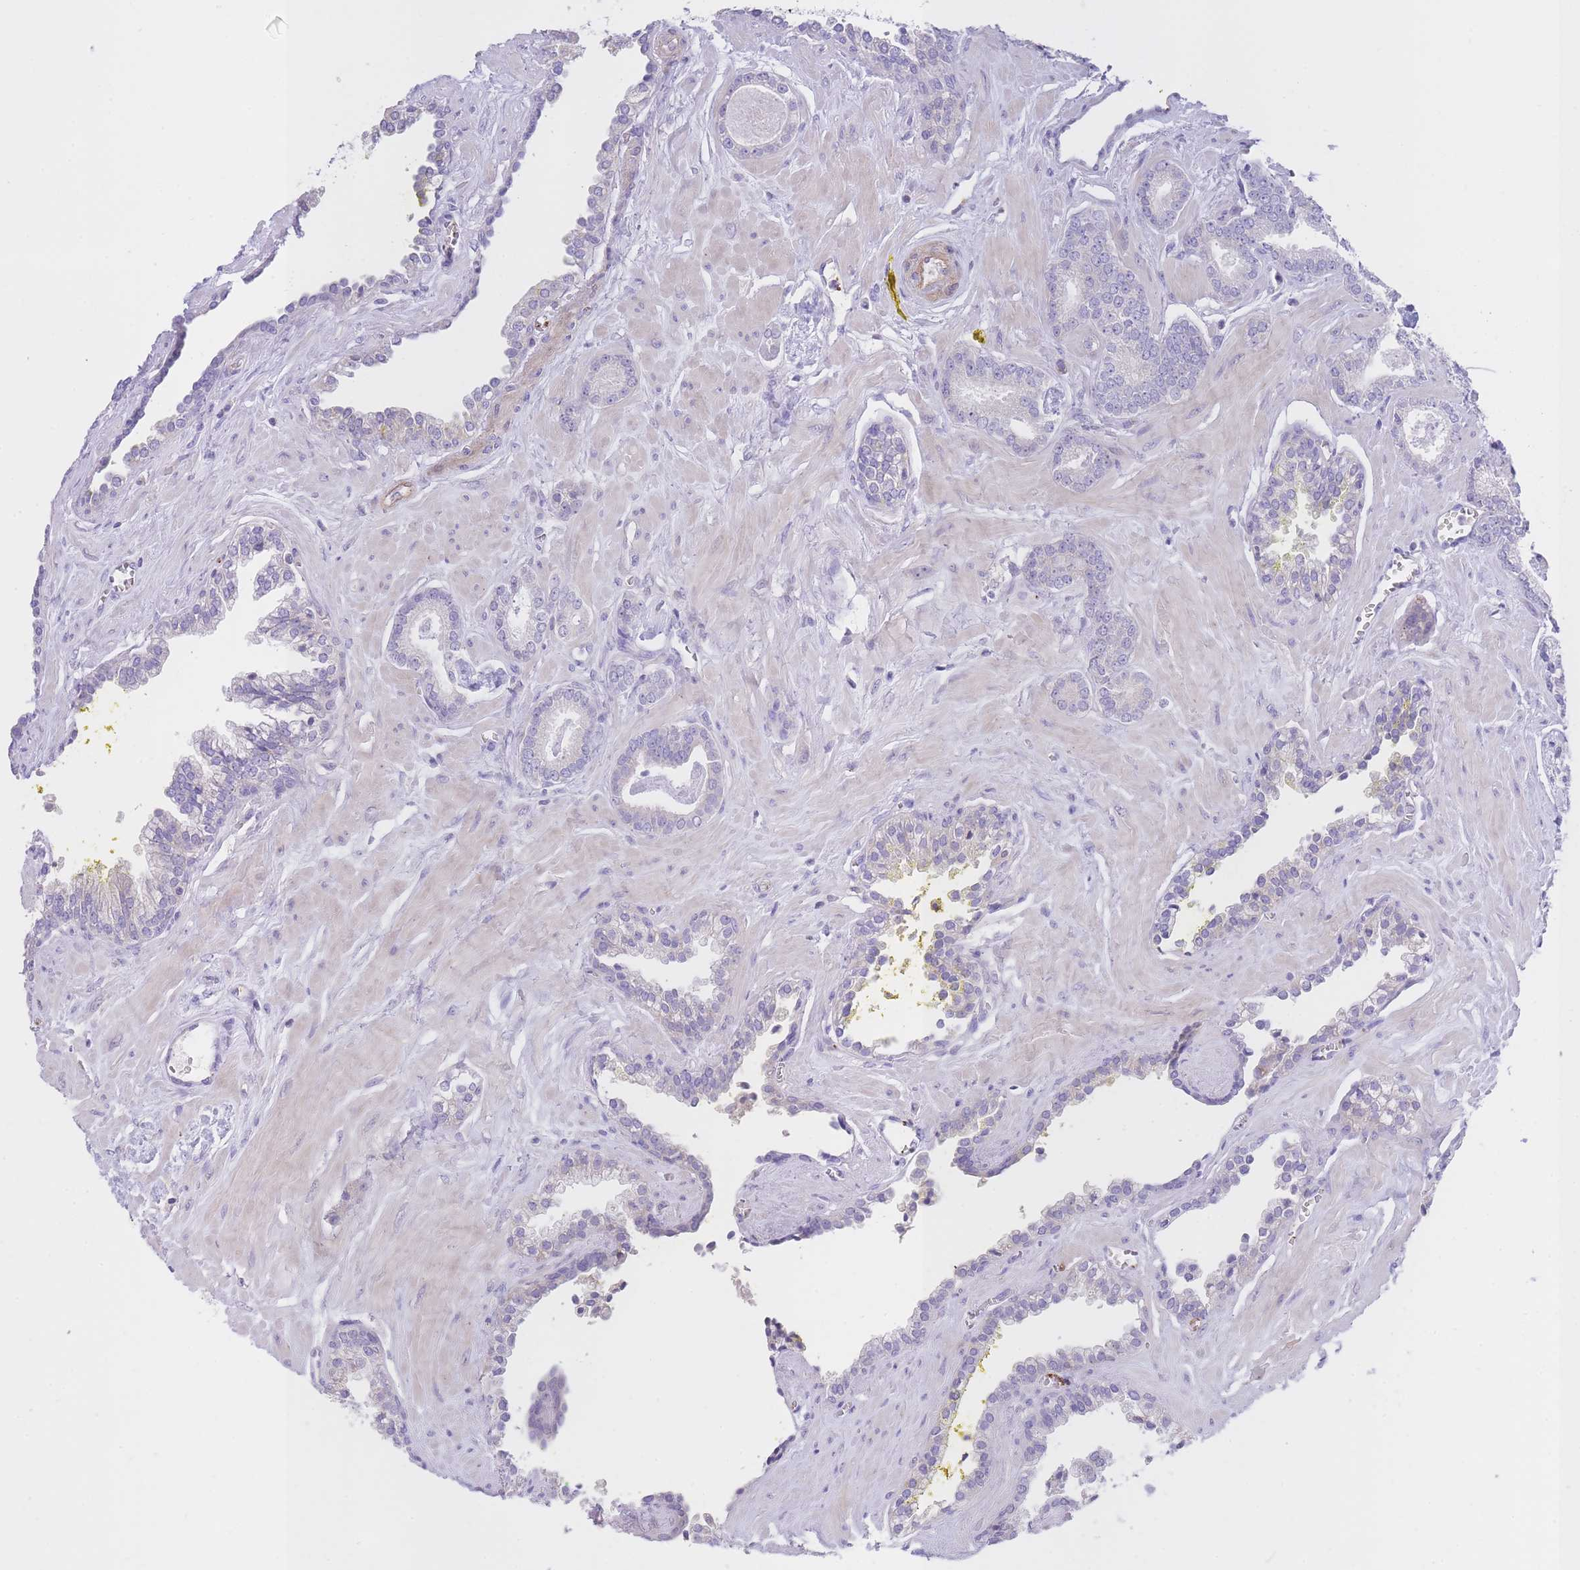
{"staining": {"intensity": "negative", "quantity": "none", "location": "none"}, "tissue": "prostate cancer", "cell_type": "Tumor cells", "image_type": "cancer", "snomed": [{"axis": "morphology", "description": "Adenocarcinoma, Low grade"}, {"axis": "topography", "description": "Prostate"}], "caption": "The photomicrograph displays no significant staining in tumor cells of prostate low-grade adenocarcinoma.", "gene": "LDB3", "patient": {"sex": "male", "age": 60}}